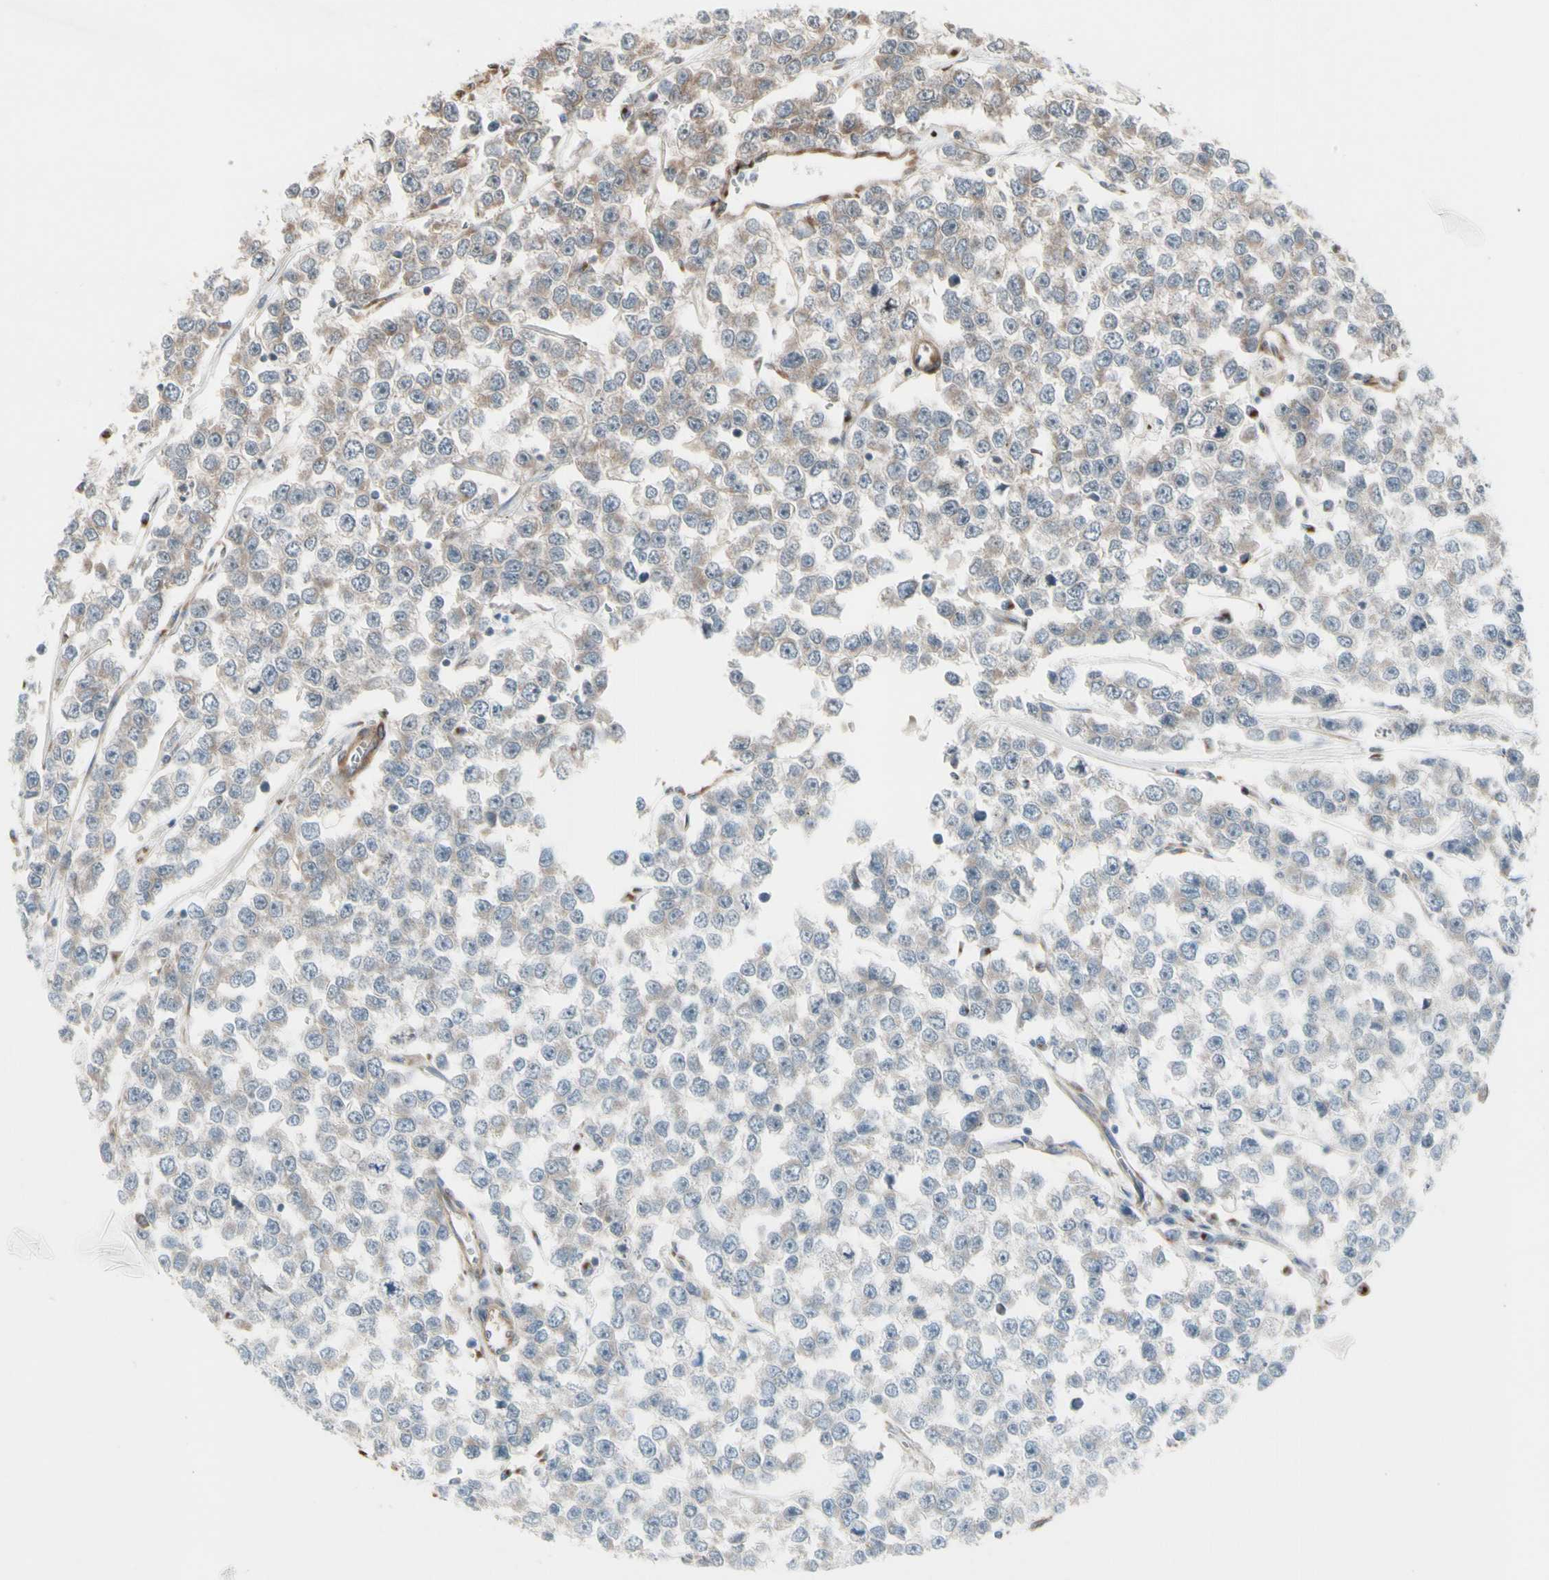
{"staining": {"intensity": "moderate", "quantity": "25%-75%", "location": "cytoplasmic/membranous"}, "tissue": "testis cancer", "cell_type": "Tumor cells", "image_type": "cancer", "snomed": [{"axis": "morphology", "description": "Seminoma, NOS"}, {"axis": "morphology", "description": "Carcinoma, Embryonal, NOS"}, {"axis": "topography", "description": "Testis"}], "caption": "Human testis seminoma stained for a protein (brown) shows moderate cytoplasmic/membranous positive positivity in approximately 25%-75% of tumor cells.", "gene": "SLC39A9", "patient": {"sex": "male", "age": 52}}